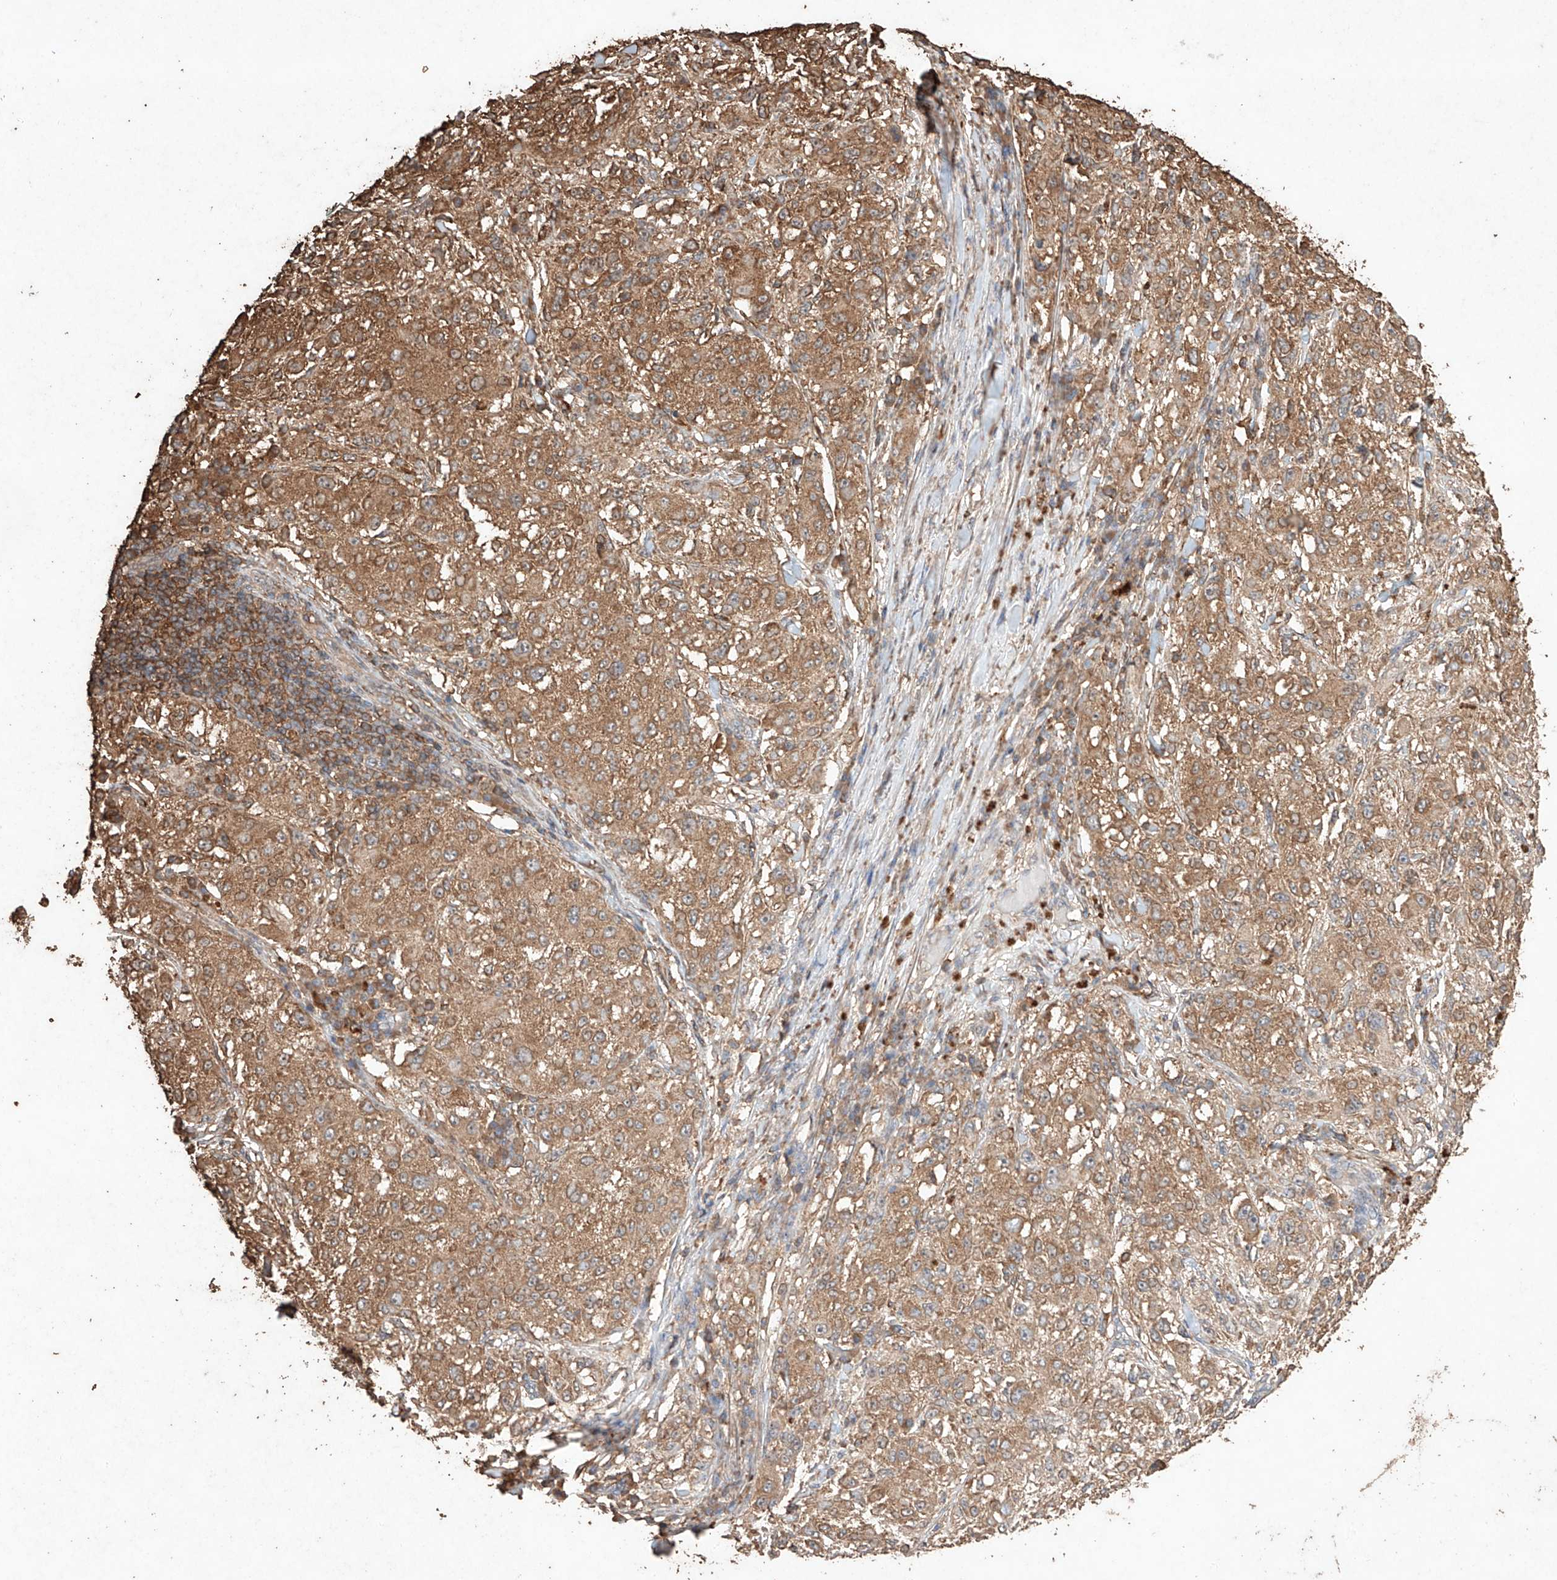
{"staining": {"intensity": "moderate", "quantity": ">75%", "location": "cytoplasmic/membranous"}, "tissue": "melanoma", "cell_type": "Tumor cells", "image_type": "cancer", "snomed": [{"axis": "morphology", "description": "Necrosis, NOS"}, {"axis": "morphology", "description": "Malignant melanoma, NOS"}, {"axis": "topography", "description": "Skin"}], "caption": "A medium amount of moderate cytoplasmic/membranous expression is appreciated in approximately >75% of tumor cells in melanoma tissue.", "gene": "M6PR", "patient": {"sex": "female", "age": 87}}